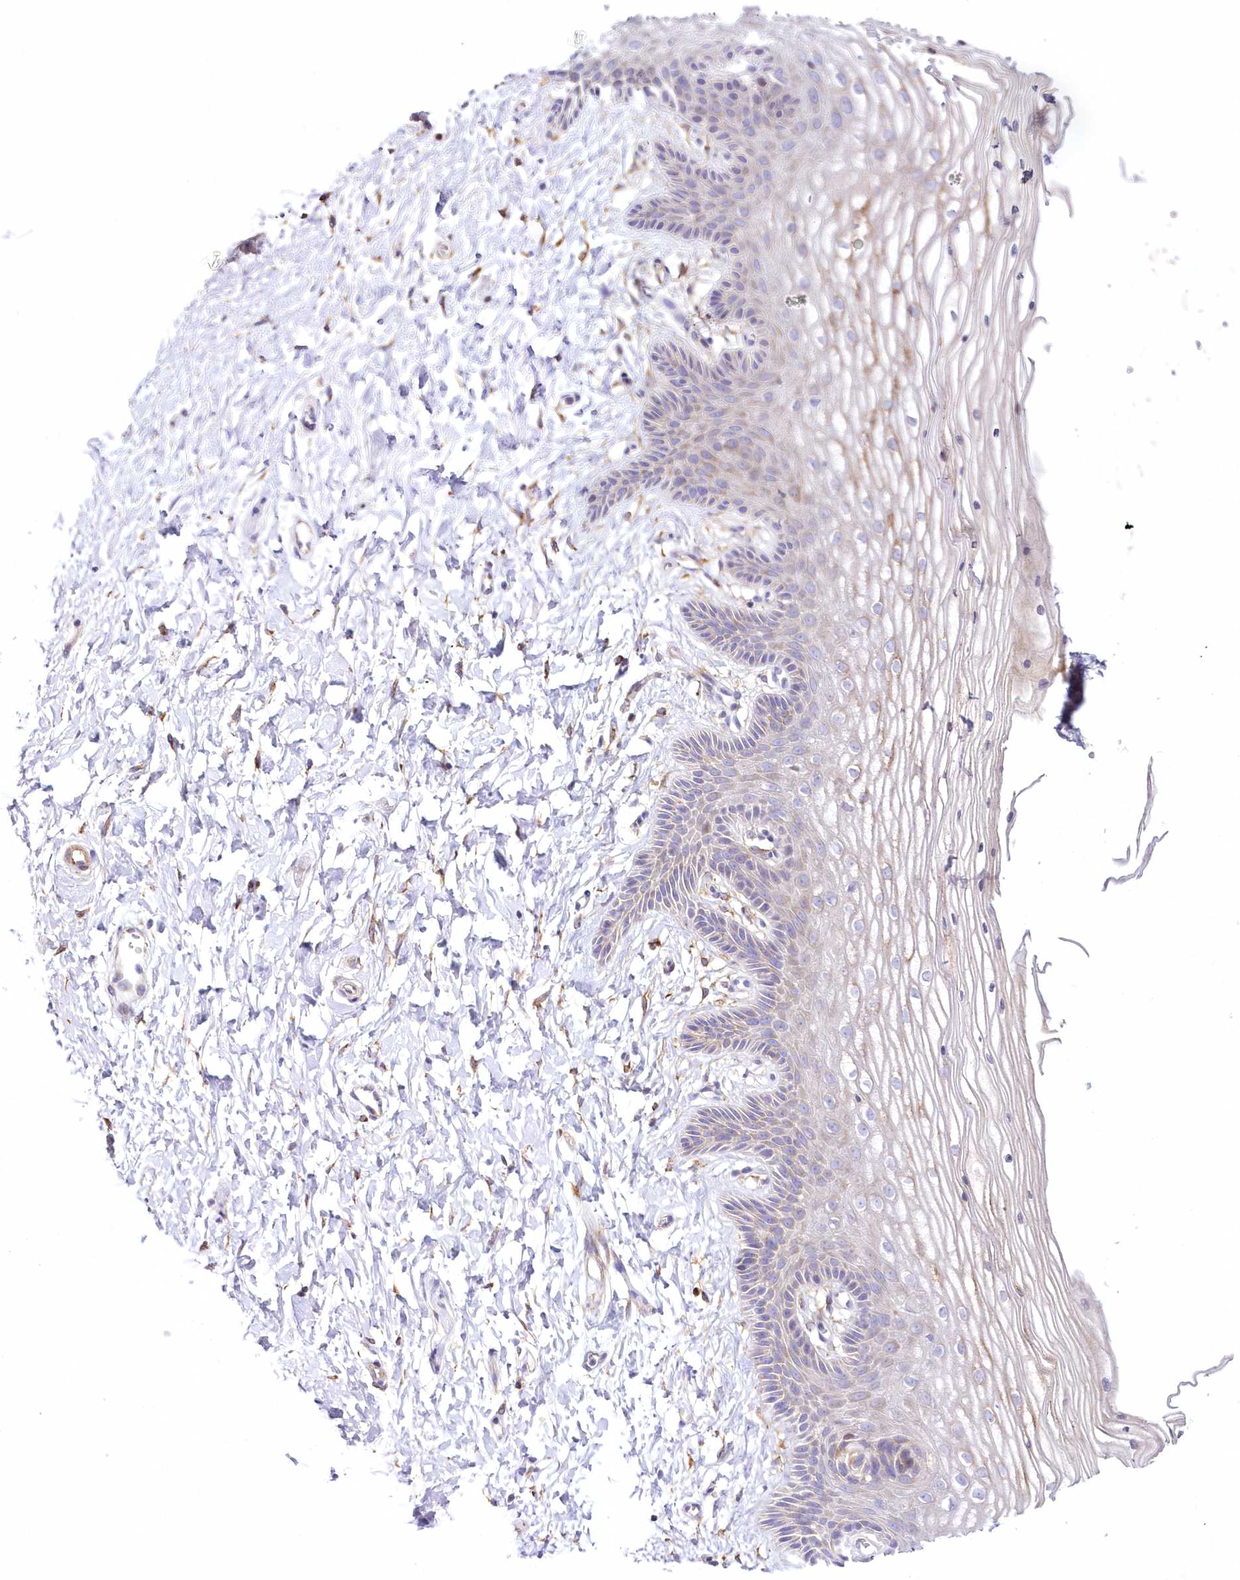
{"staining": {"intensity": "moderate", "quantity": "<25%", "location": "cytoplasmic/membranous"}, "tissue": "vagina", "cell_type": "Squamous epithelial cells", "image_type": "normal", "snomed": [{"axis": "morphology", "description": "Normal tissue, NOS"}, {"axis": "topography", "description": "Vagina"}, {"axis": "topography", "description": "Cervix"}], "caption": "IHC micrograph of unremarkable vagina: human vagina stained using IHC demonstrates low levels of moderate protein expression localized specifically in the cytoplasmic/membranous of squamous epithelial cells, appearing as a cytoplasmic/membranous brown color.", "gene": "ARFGEF3", "patient": {"sex": "female", "age": 40}}